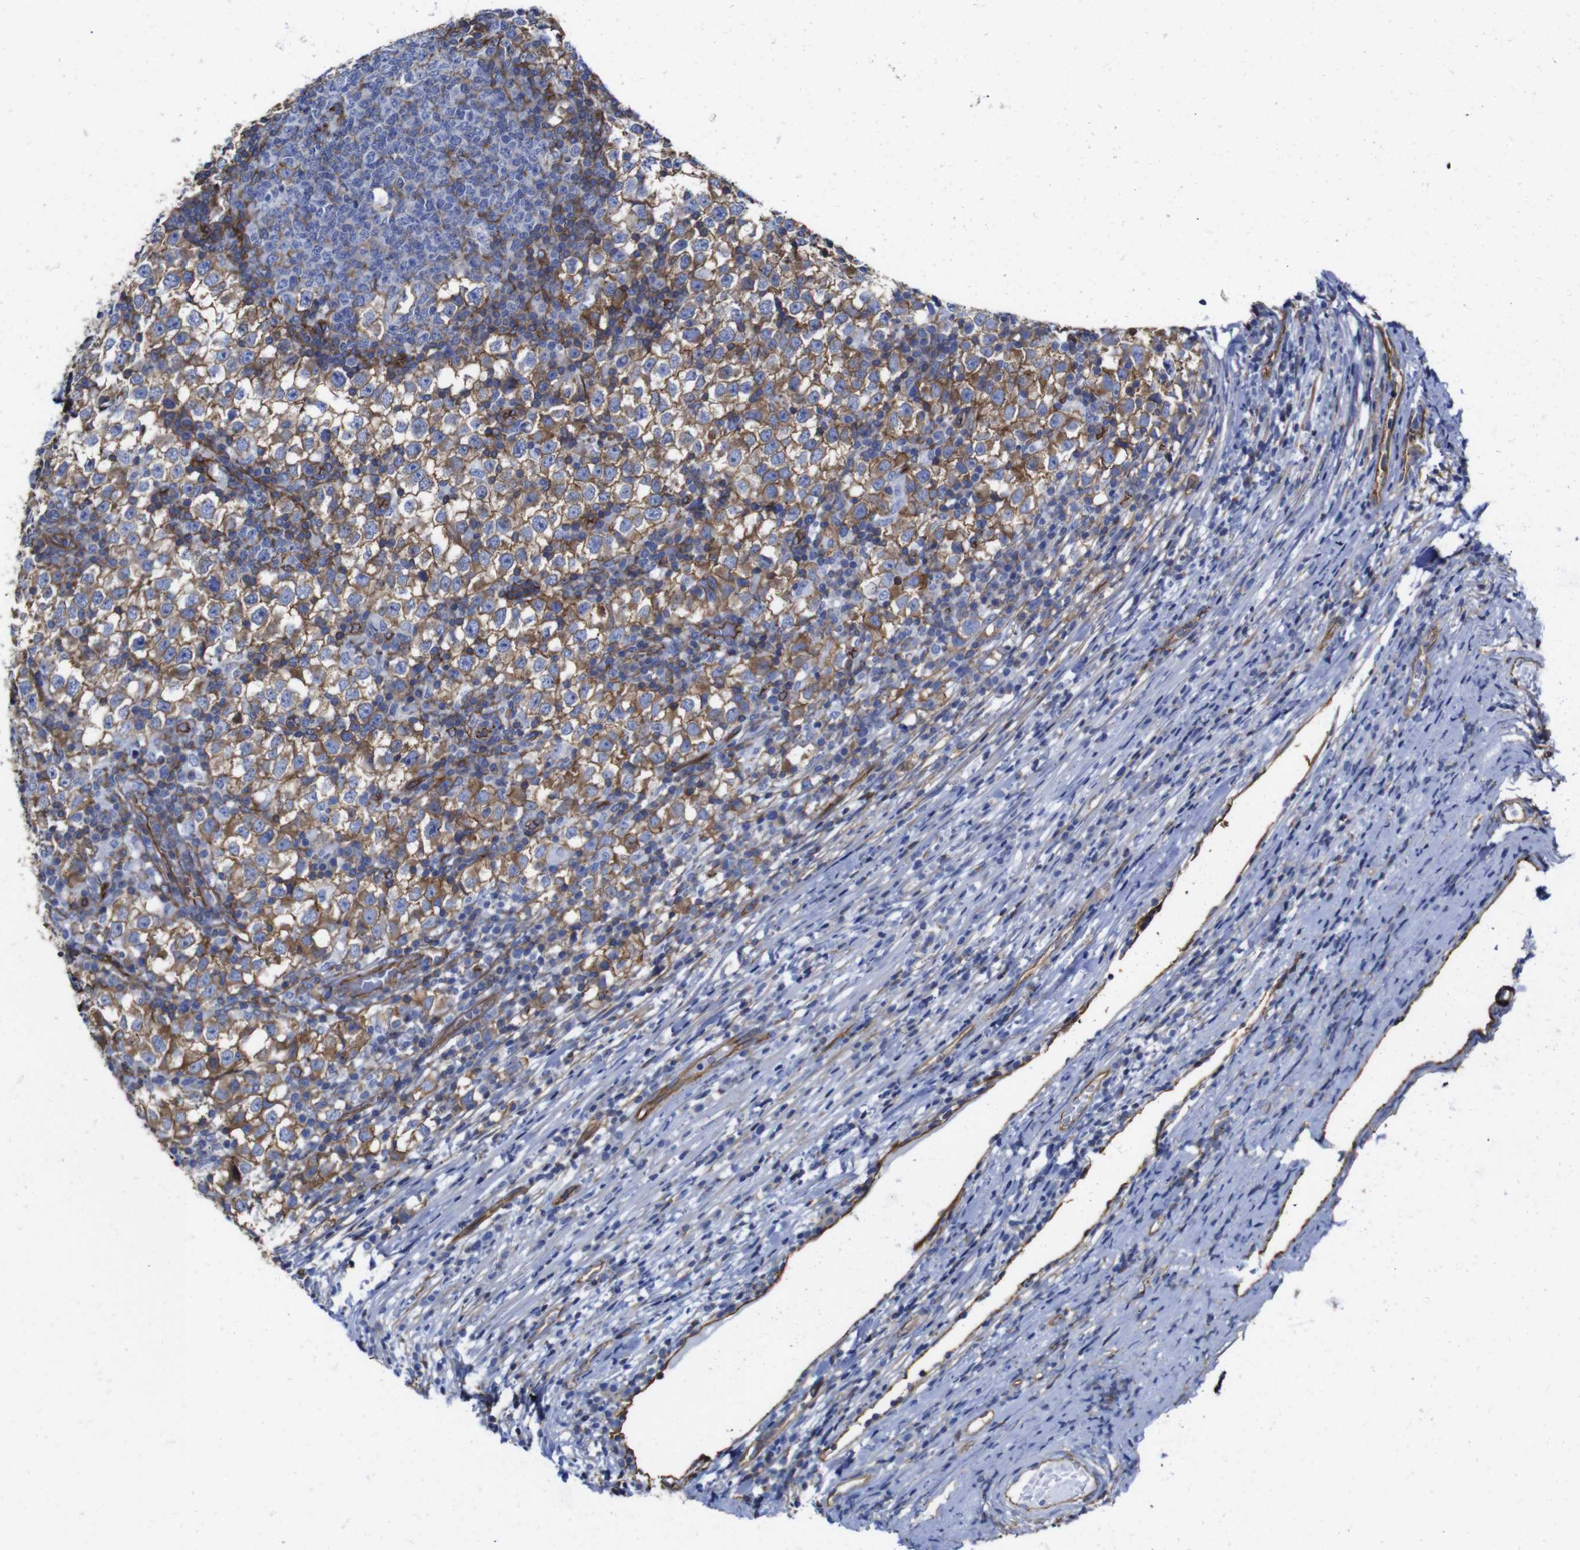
{"staining": {"intensity": "moderate", "quantity": ">75%", "location": "cytoplasmic/membranous"}, "tissue": "testis cancer", "cell_type": "Tumor cells", "image_type": "cancer", "snomed": [{"axis": "morphology", "description": "Seminoma, NOS"}, {"axis": "topography", "description": "Testis"}], "caption": "Testis seminoma tissue exhibits moderate cytoplasmic/membranous expression in about >75% of tumor cells, visualized by immunohistochemistry.", "gene": "SPTBN1", "patient": {"sex": "male", "age": 65}}